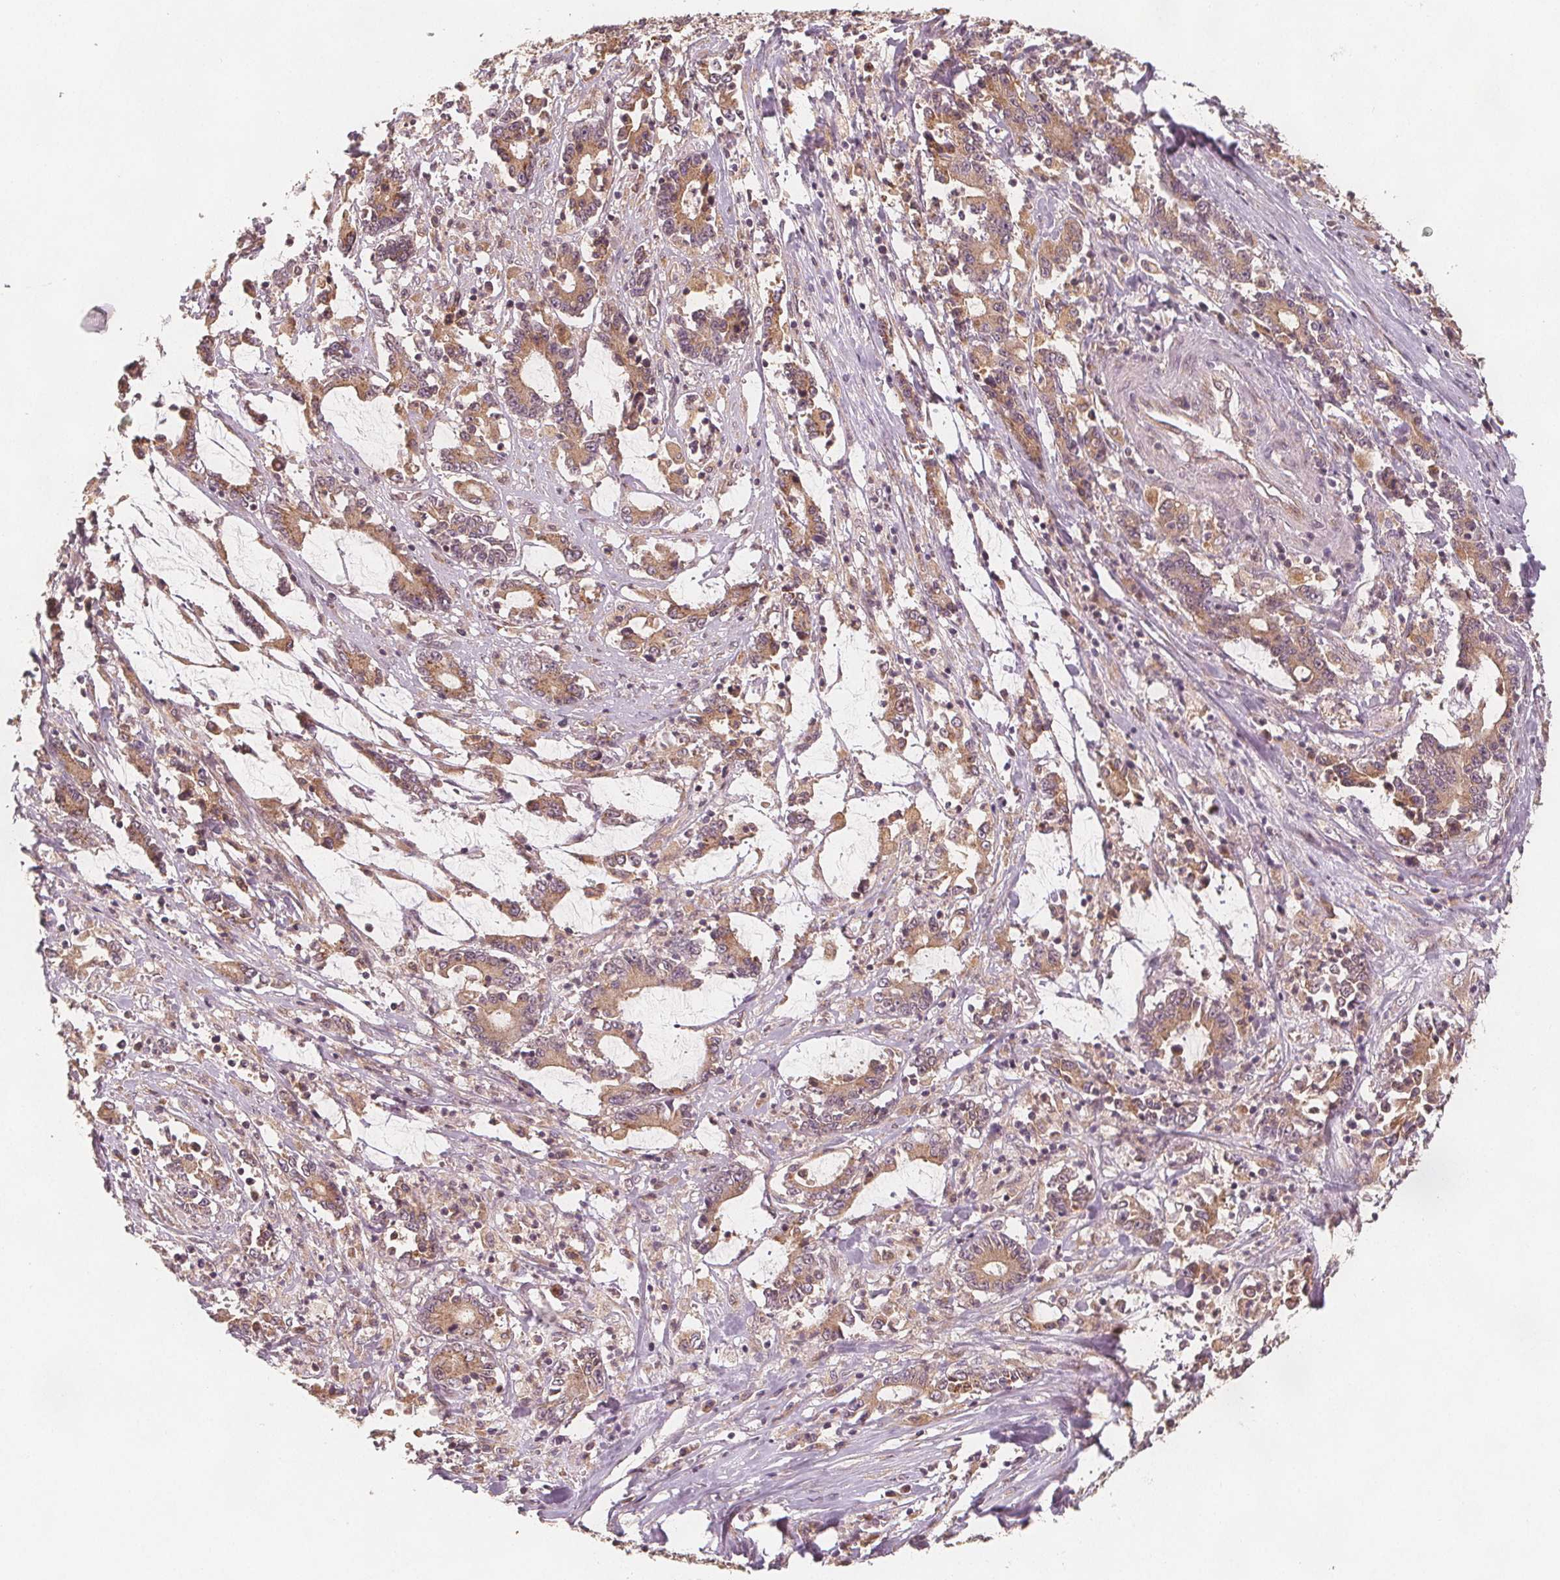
{"staining": {"intensity": "moderate", "quantity": ">75%", "location": "cytoplasmic/membranous"}, "tissue": "stomach cancer", "cell_type": "Tumor cells", "image_type": "cancer", "snomed": [{"axis": "morphology", "description": "Adenocarcinoma, NOS"}, {"axis": "topography", "description": "Stomach, upper"}], "caption": "A brown stain shows moderate cytoplasmic/membranous positivity of a protein in stomach cancer tumor cells. (DAB (3,3'-diaminobenzidine) IHC with brightfield microscopy, high magnification).", "gene": "NCSTN", "patient": {"sex": "male", "age": 68}}